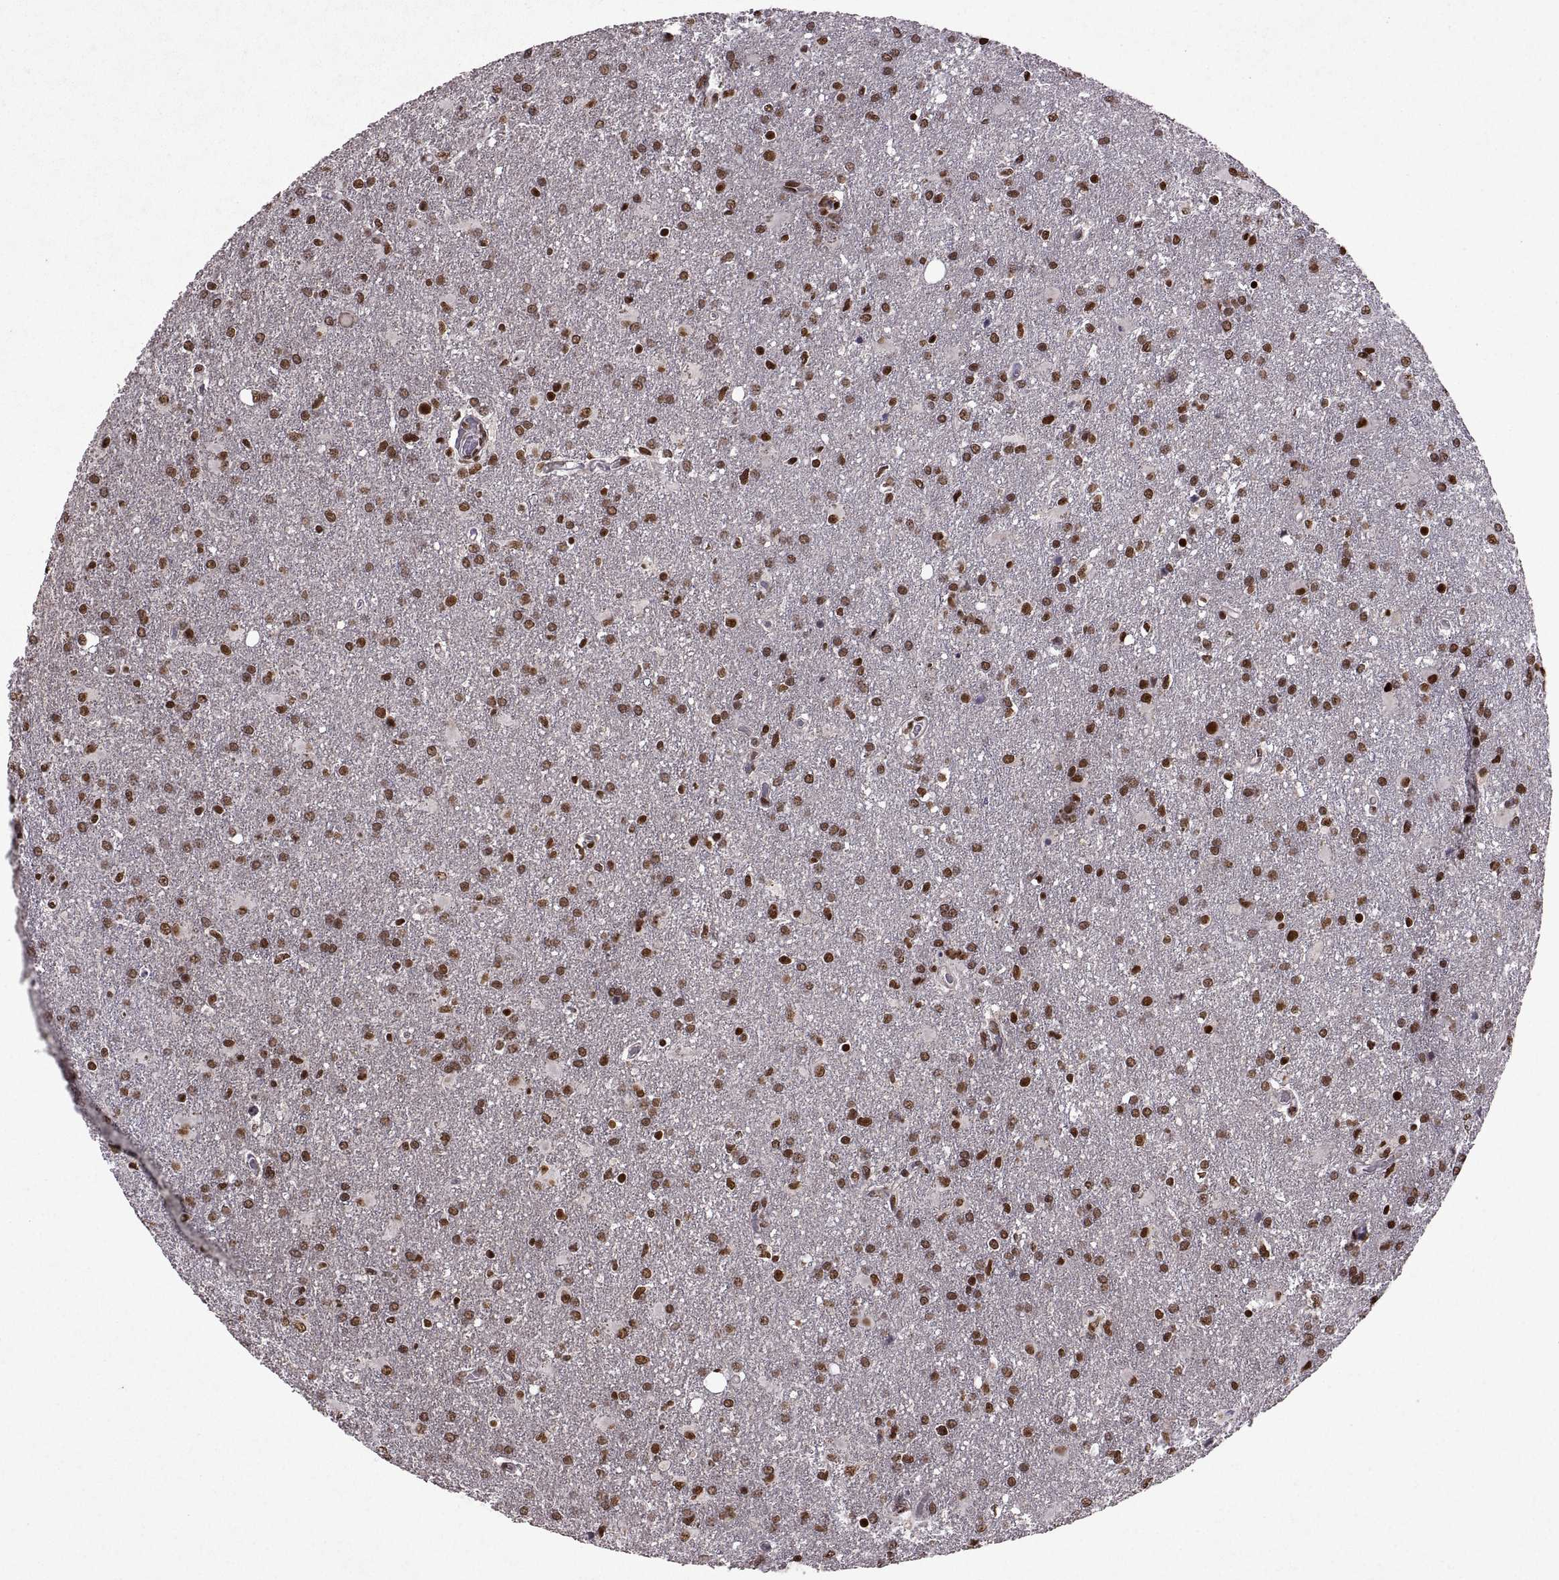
{"staining": {"intensity": "strong", "quantity": ">75%", "location": "nuclear"}, "tissue": "glioma", "cell_type": "Tumor cells", "image_type": "cancer", "snomed": [{"axis": "morphology", "description": "Glioma, malignant, High grade"}, {"axis": "topography", "description": "Brain"}], "caption": "The histopathology image displays a brown stain indicating the presence of a protein in the nuclear of tumor cells in malignant high-grade glioma.", "gene": "MT1E", "patient": {"sex": "male", "age": 68}}